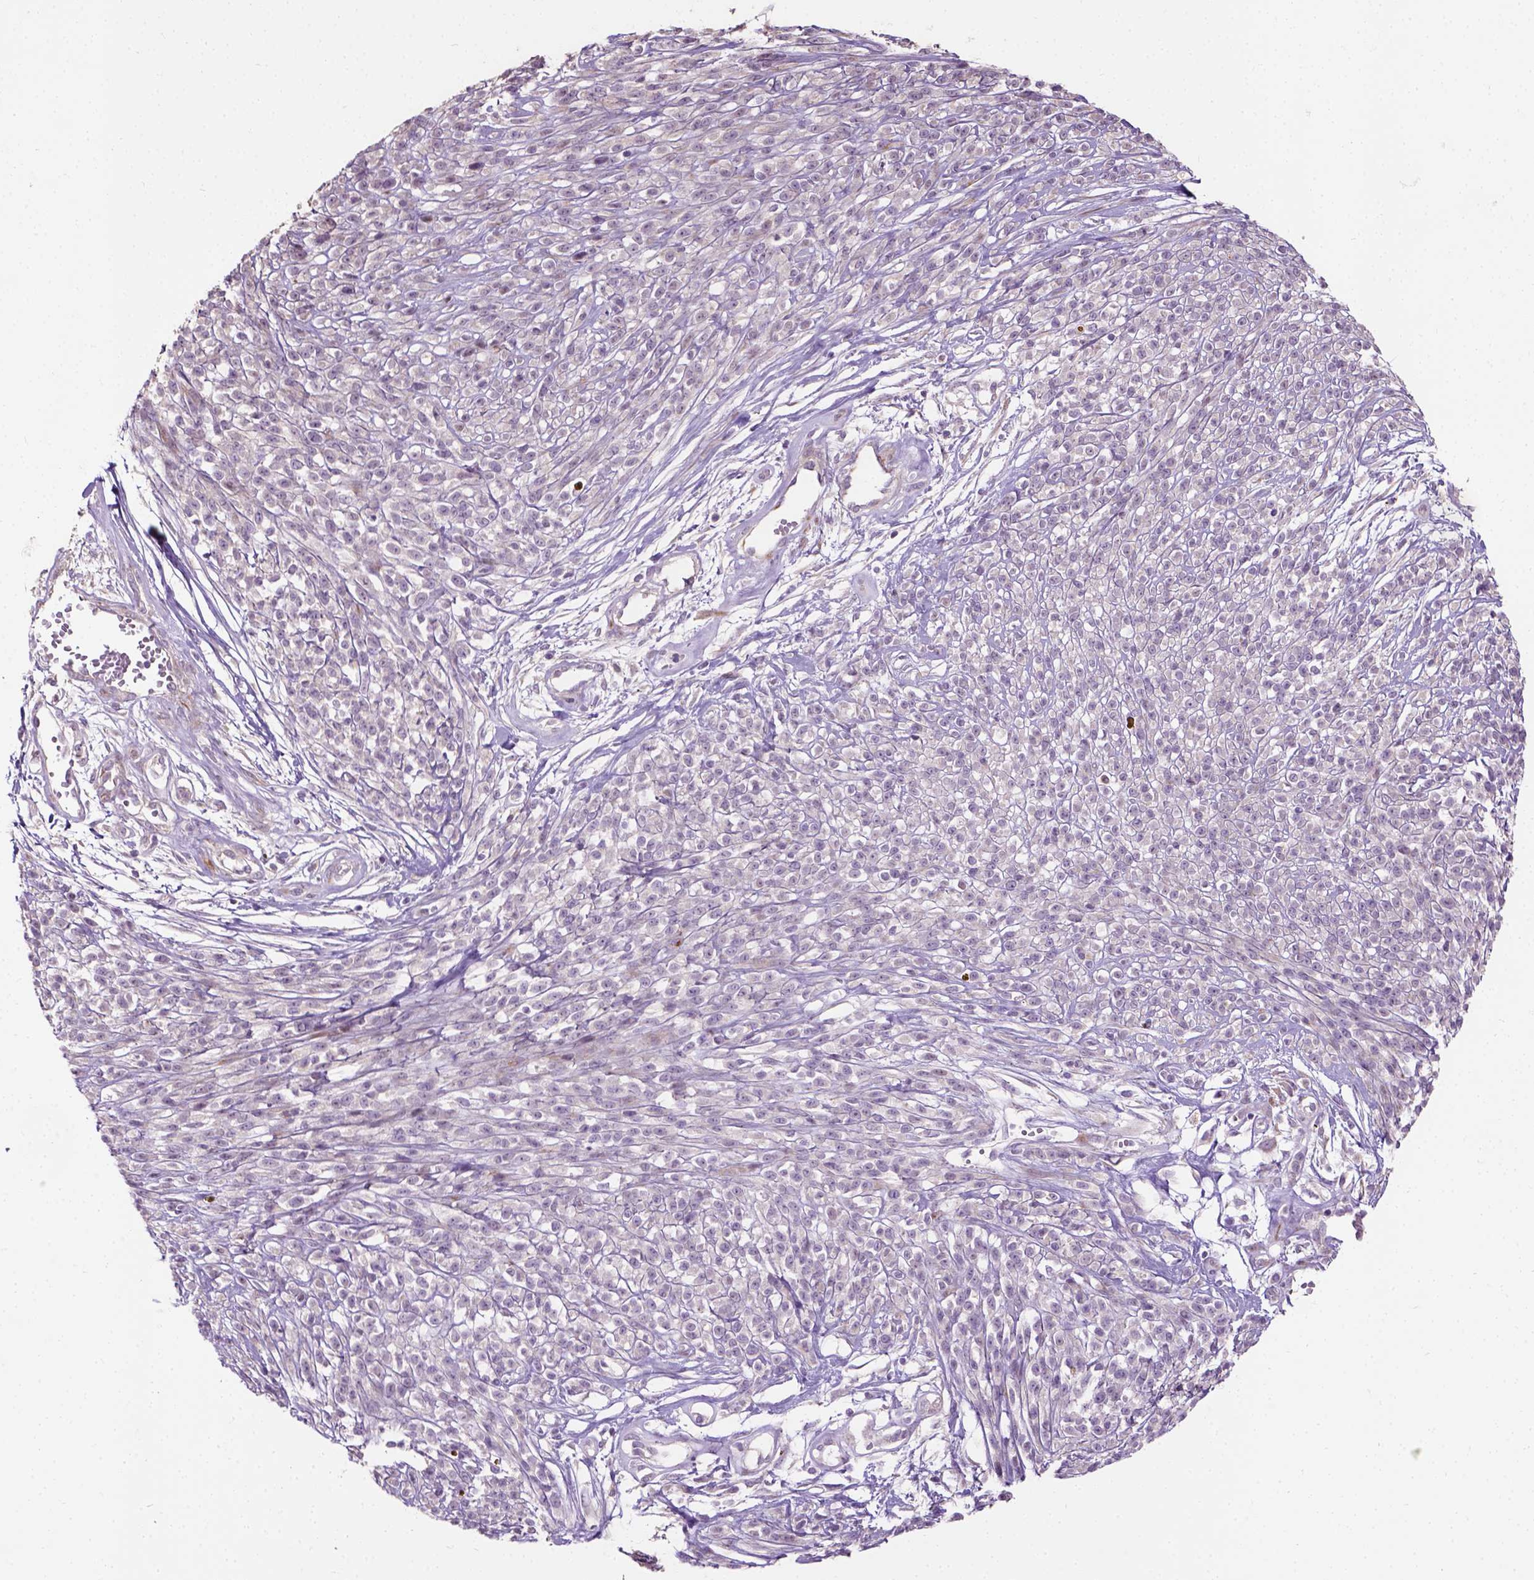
{"staining": {"intensity": "negative", "quantity": "none", "location": "none"}, "tissue": "melanoma", "cell_type": "Tumor cells", "image_type": "cancer", "snomed": [{"axis": "morphology", "description": "Malignant melanoma, NOS"}, {"axis": "topography", "description": "Skin"}, {"axis": "topography", "description": "Skin of trunk"}], "caption": "Photomicrograph shows no significant protein staining in tumor cells of malignant melanoma. (Brightfield microscopy of DAB immunohistochemistry at high magnification).", "gene": "PKP3", "patient": {"sex": "male", "age": 74}}